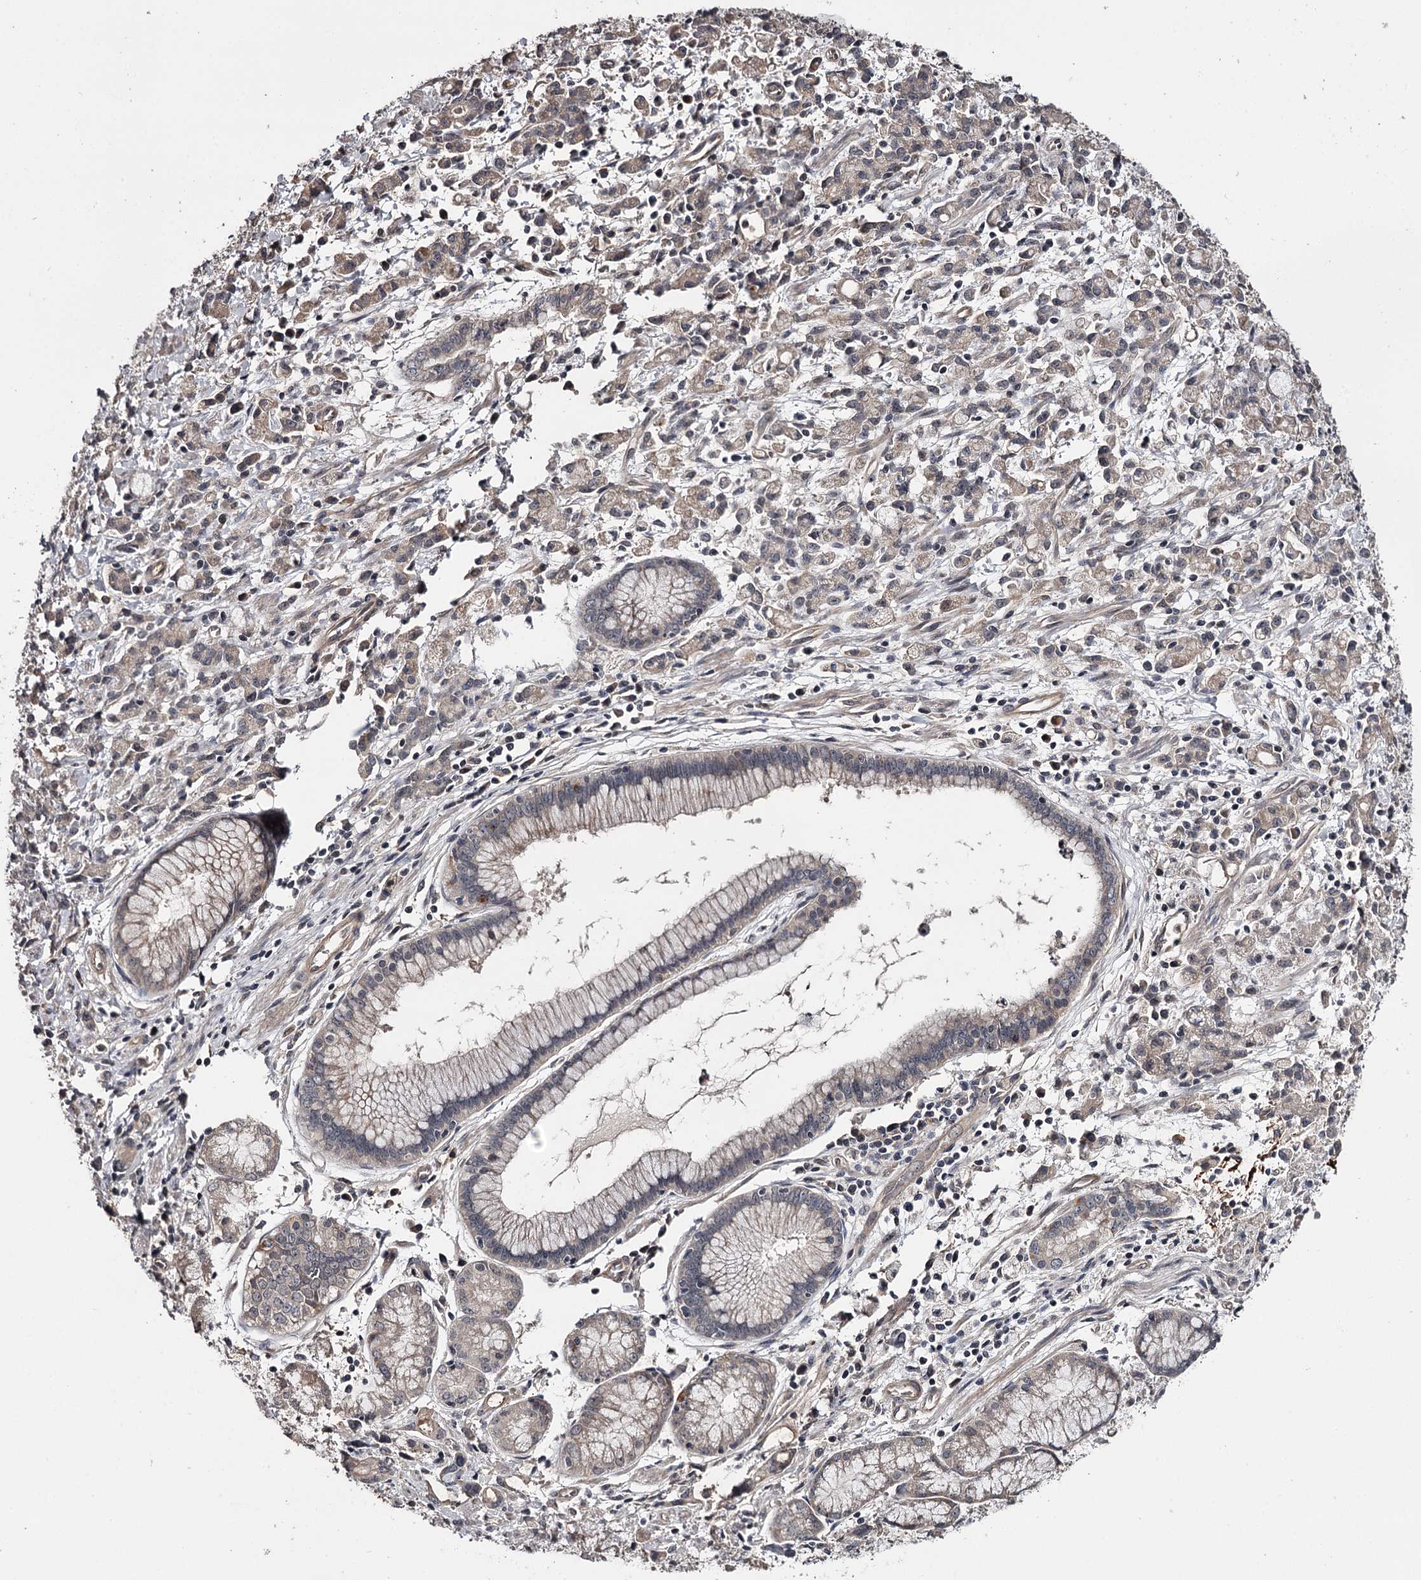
{"staining": {"intensity": "moderate", "quantity": "25%-75%", "location": "cytoplasmic/membranous"}, "tissue": "stomach cancer", "cell_type": "Tumor cells", "image_type": "cancer", "snomed": [{"axis": "morphology", "description": "Adenocarcinoma, NOS"}, {"axis": "topography", "description": "Stomach, lower"}], "caption": "Protein expression analysis of human stomach cancer reveals moderate cytoplasmic/membranous staining in approximately 25%-75% of tumor cells.", "gene": "CWF19L2", "patient": {"sex": "female", "age": 43}}